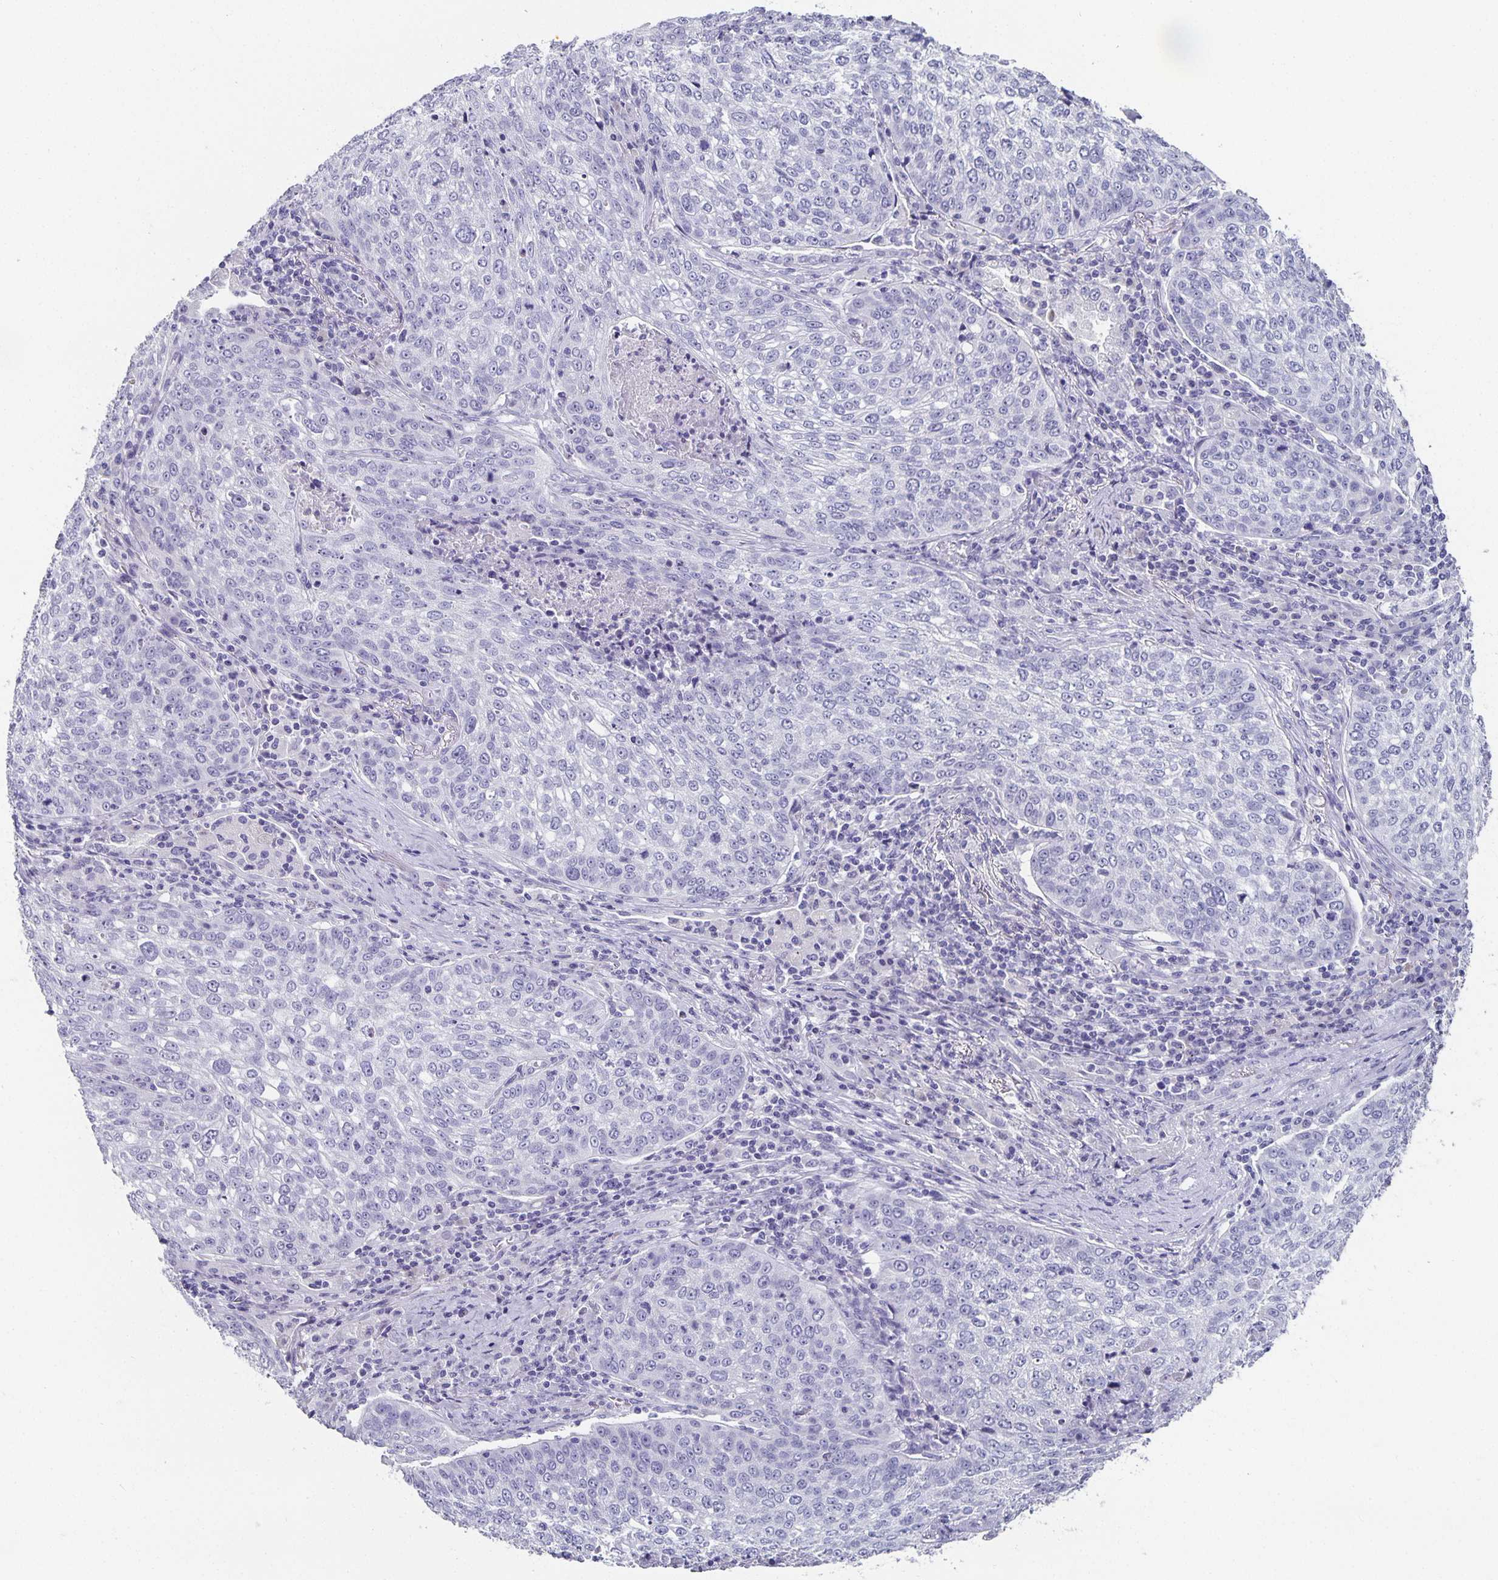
{"staining": {"intensity": "negative", "quantity": "none", "location": "none"}, "tissue": "lung cancer", "cell_type": "Tumor cells", "image_type": "cancer", "snomed": [{"axis": "morphology", "description": "Squamous cell carcinoma, NOS"}, {"axis": "topography", "description": "Lung"}], "caption": "Lung cancer (squamous cell carcinoma) was stained to show a protein in brown. There is no significant expression in tumor cells.", "gene": "CHGA", "patient": {"sex": "male", "age": 63}}